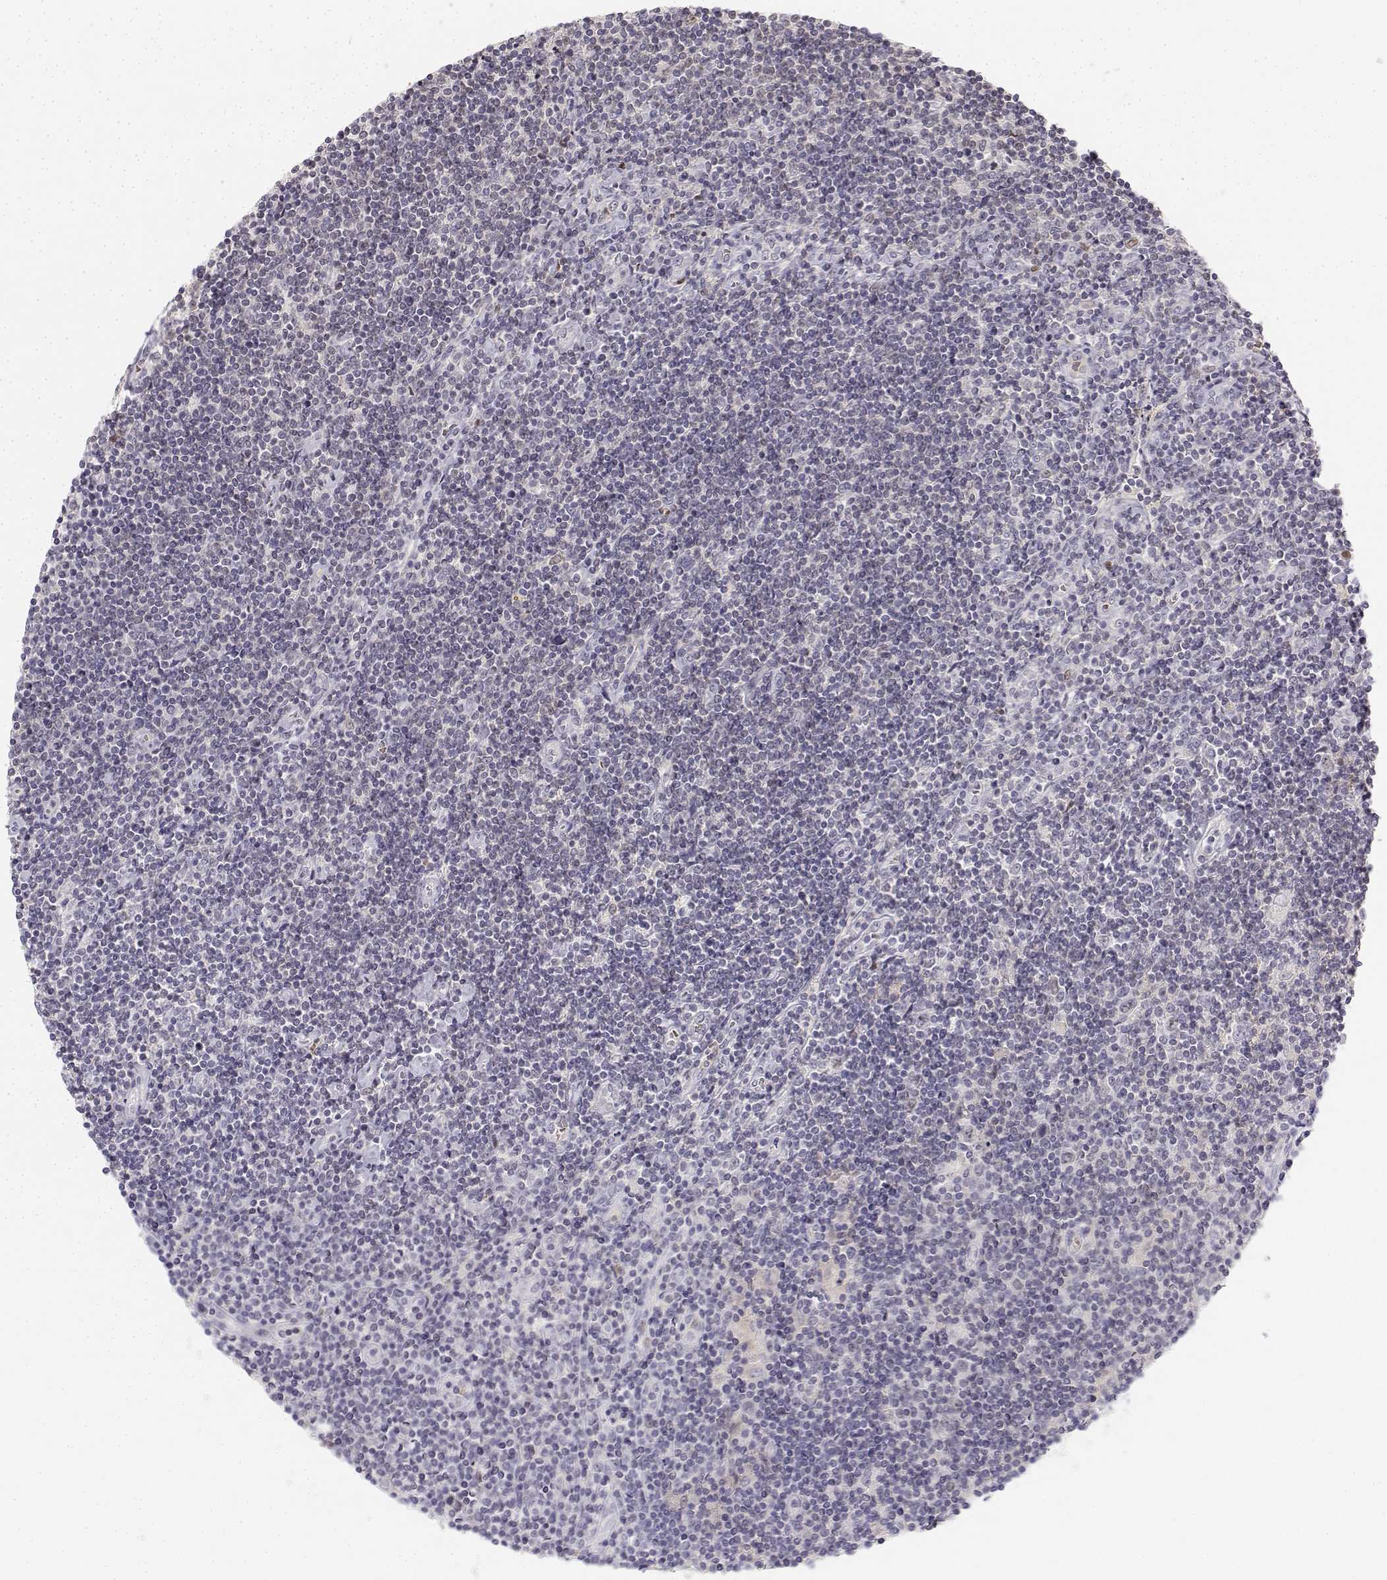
{"staining": {"intensity": "negative", "quantity": "none", "location": "none"}, "tissue": "lymphoma", "cell_type": "Tumor cells", "image_type": "cancer", "snomed": [{"axis": "morphology", "description": "Hodgkin's disease, NOS"}, {"axis": "topography", "description": "Lymph node"}], "caption": "Tumor cells show no significant protein staining in Hodgkin's disease.", "gene": "GLIPR1L2", "patient": {"sex": "male", "age": 40}}